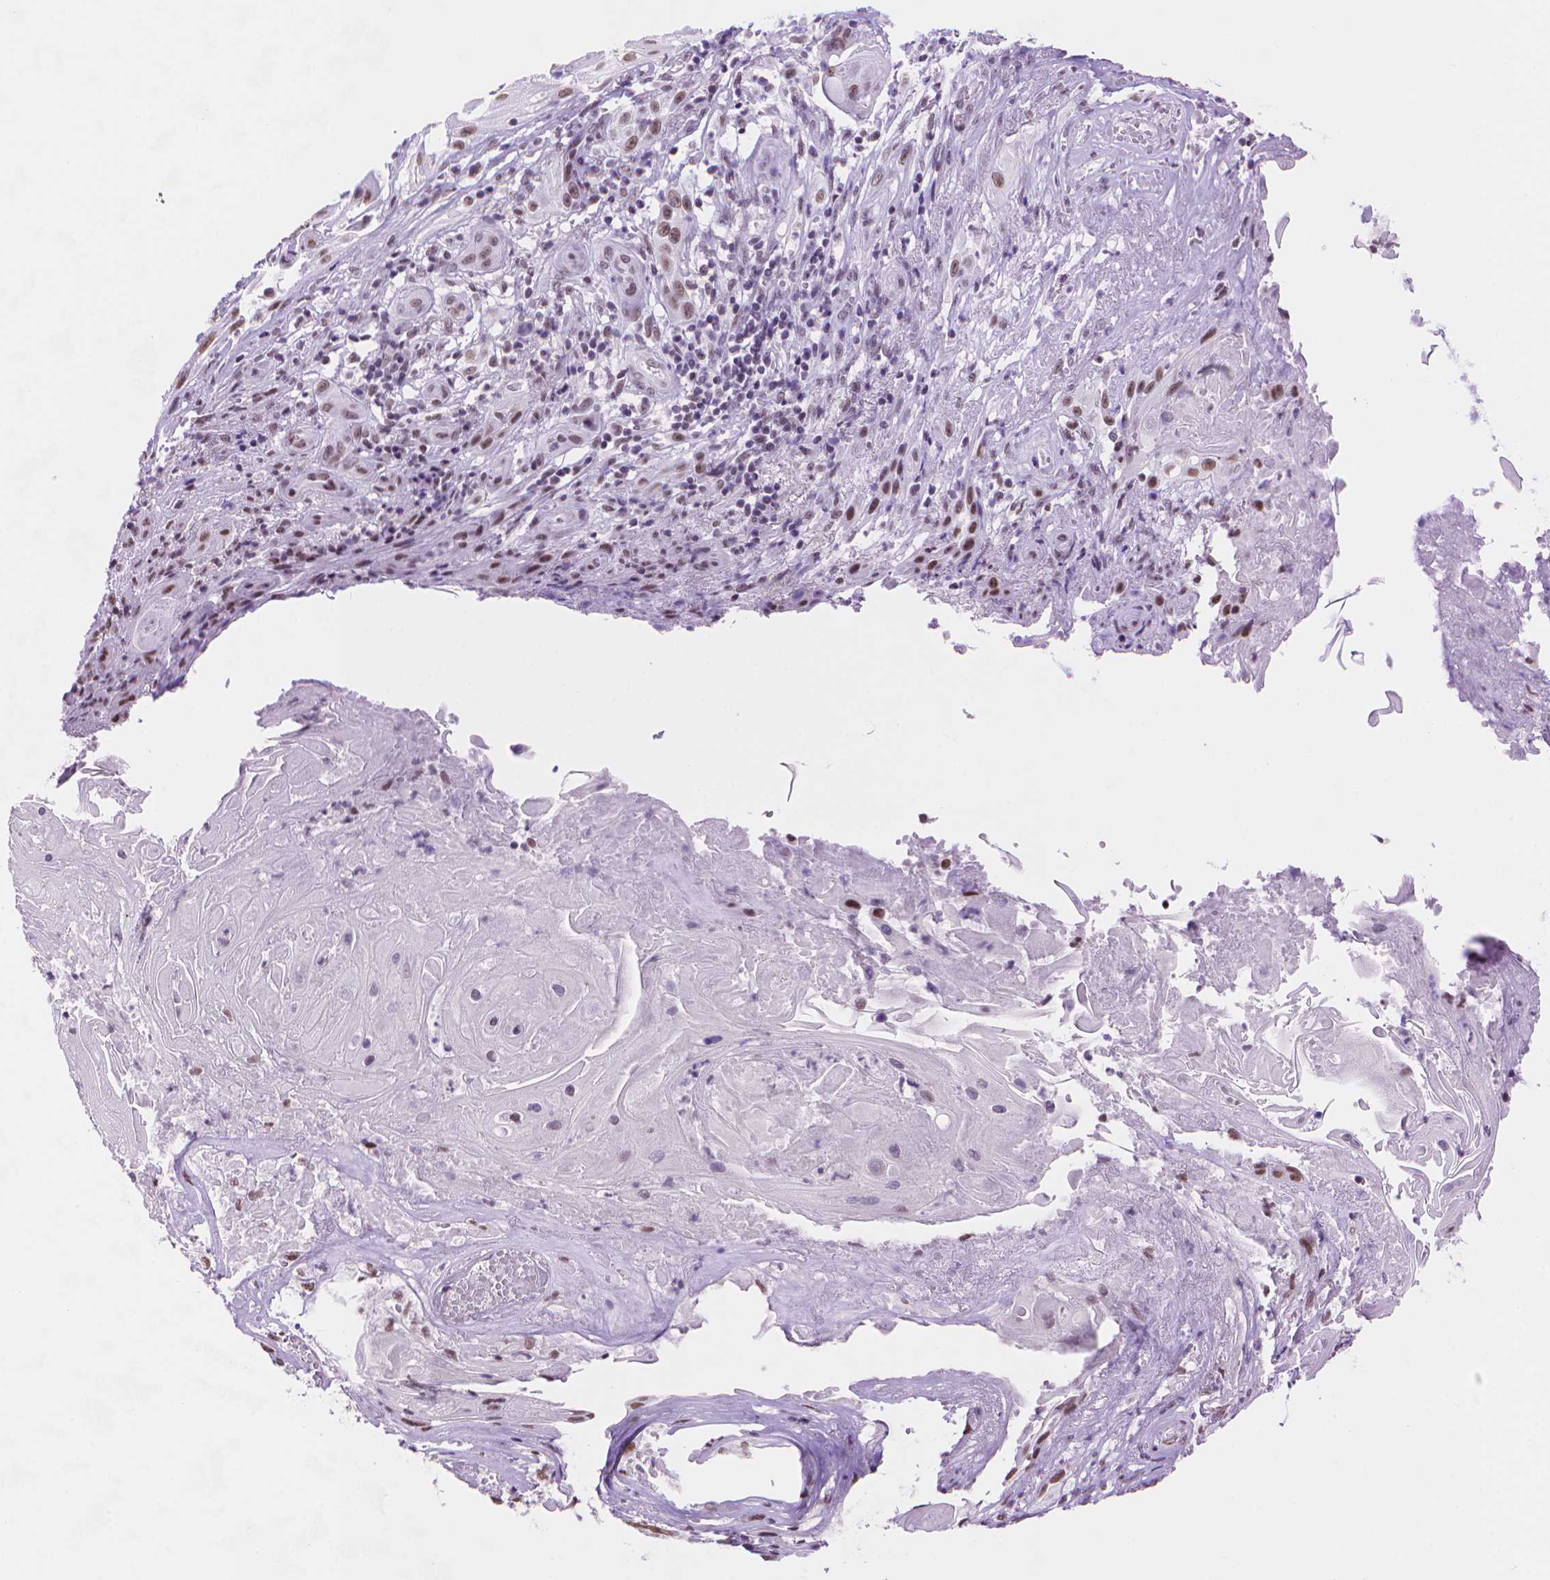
{"staining": {"intensity": "moderate", "quantity": ">75%", "location": "nuclear"}, "tissue": "skin cancer", "cell_type": "Tumor cells", "image_type": "cancer", "snomed": [{"axis": "morphology", "description": "Squamous cell carcinoma, NOS"}, {"axis": "topography", "description": "Skin"}], "caption": "Moderate nuclear protein staining is seen in approximately >75% of tumor cells in skin squamous cell carcinoma. (DAB IHC with brightfield microscopy, high magnification).", "gene": "RPA4", "patient": {"sex": "male", "age": 62}}